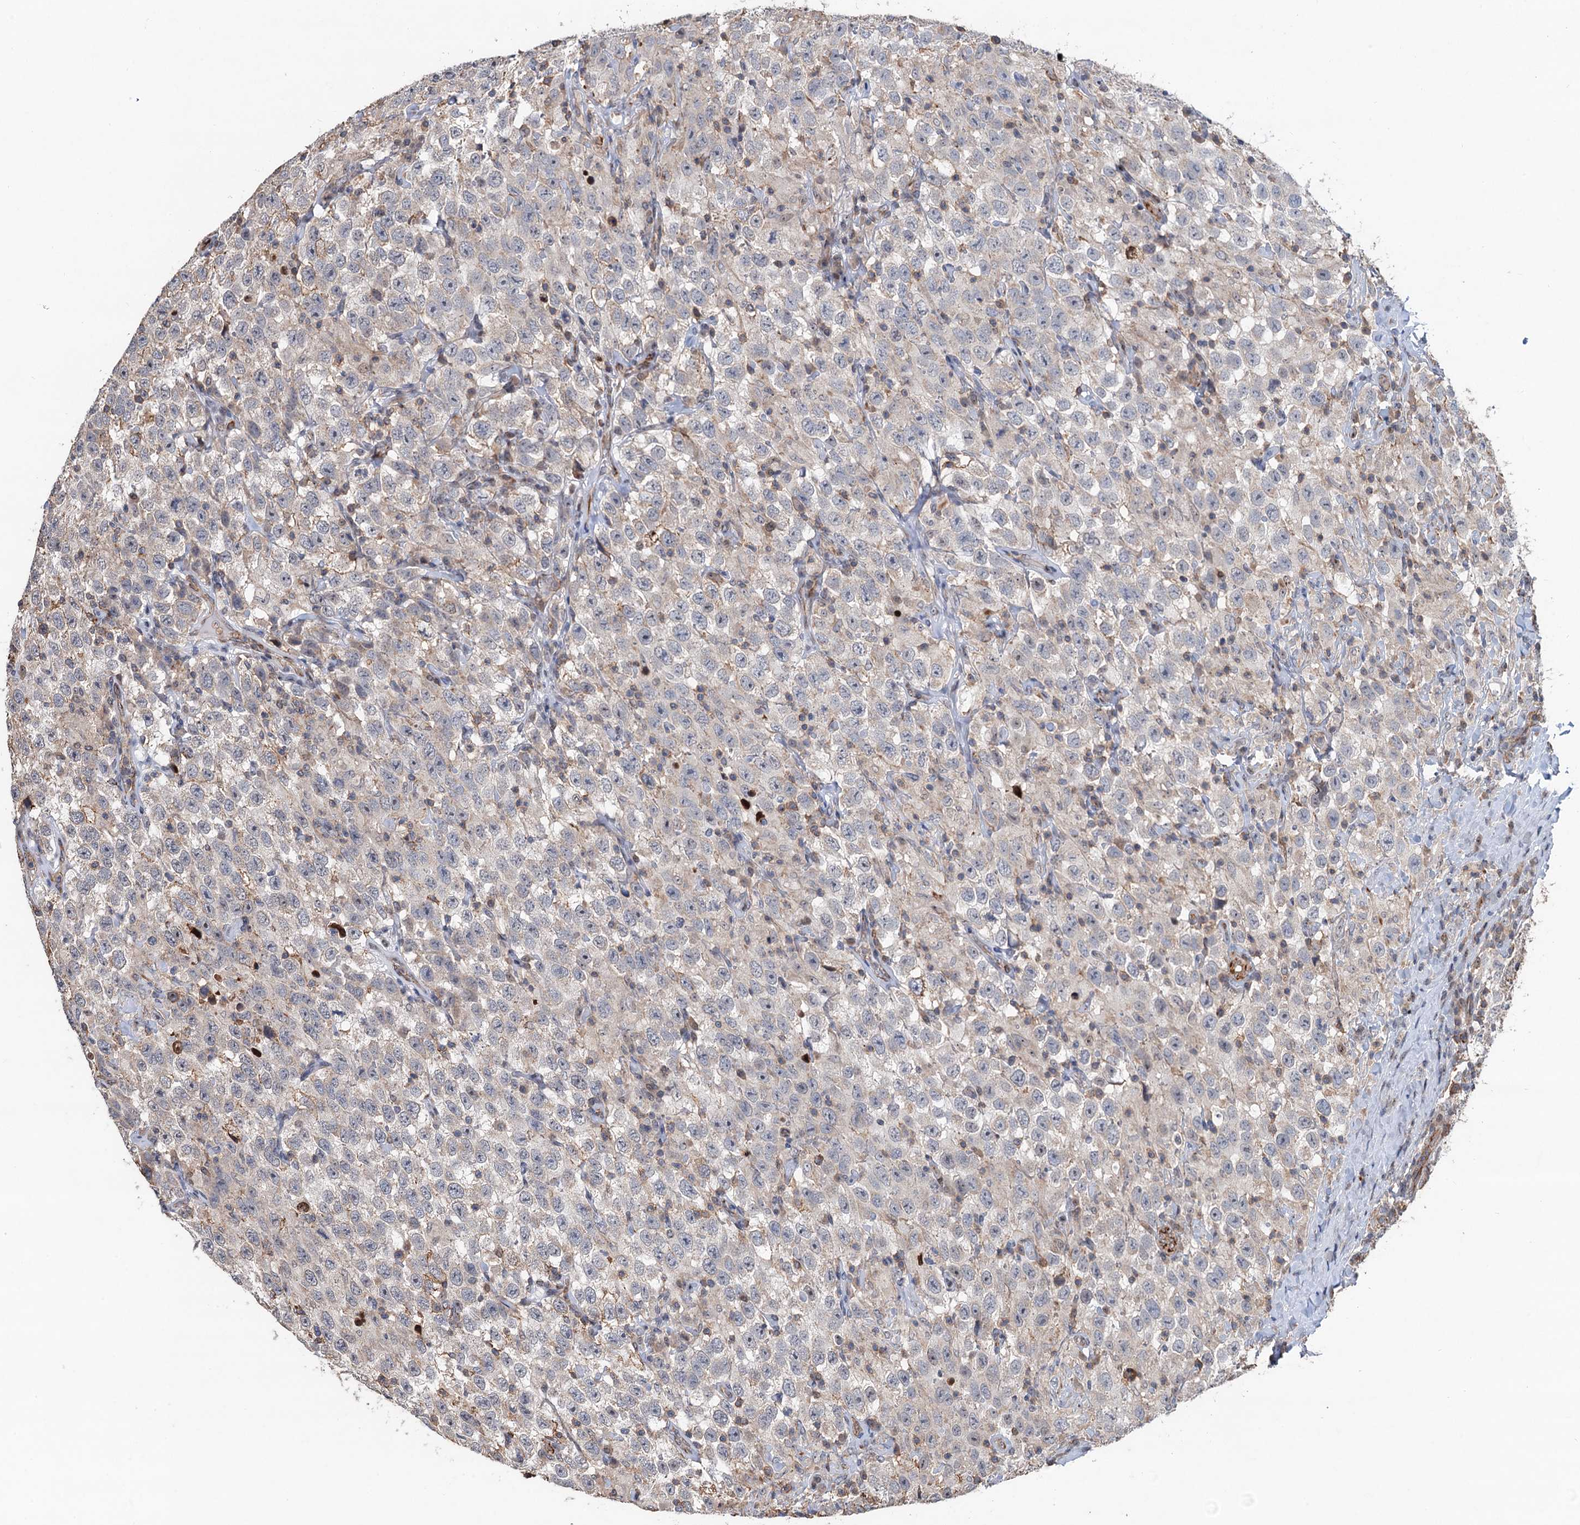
{"staining": {"intensity": "weak", "quantity": "<25%", "location": "cytoplasmic/membranous"}, "tissue": "testis cancer", "cell_type": "Tumor cells", "image_type": "cancer", "snomed": [{"axis": "morphology", "description": "Seminoma, NOS"}, {"axis": "topography", "description": "Testis"}], "caption": "This is an immunohistochemistry (IHC) image of human testis seminoma. There is no positivity in tumor cells.", "gene": "TMA16", "patient": {"sex": "male", "age": 41}}